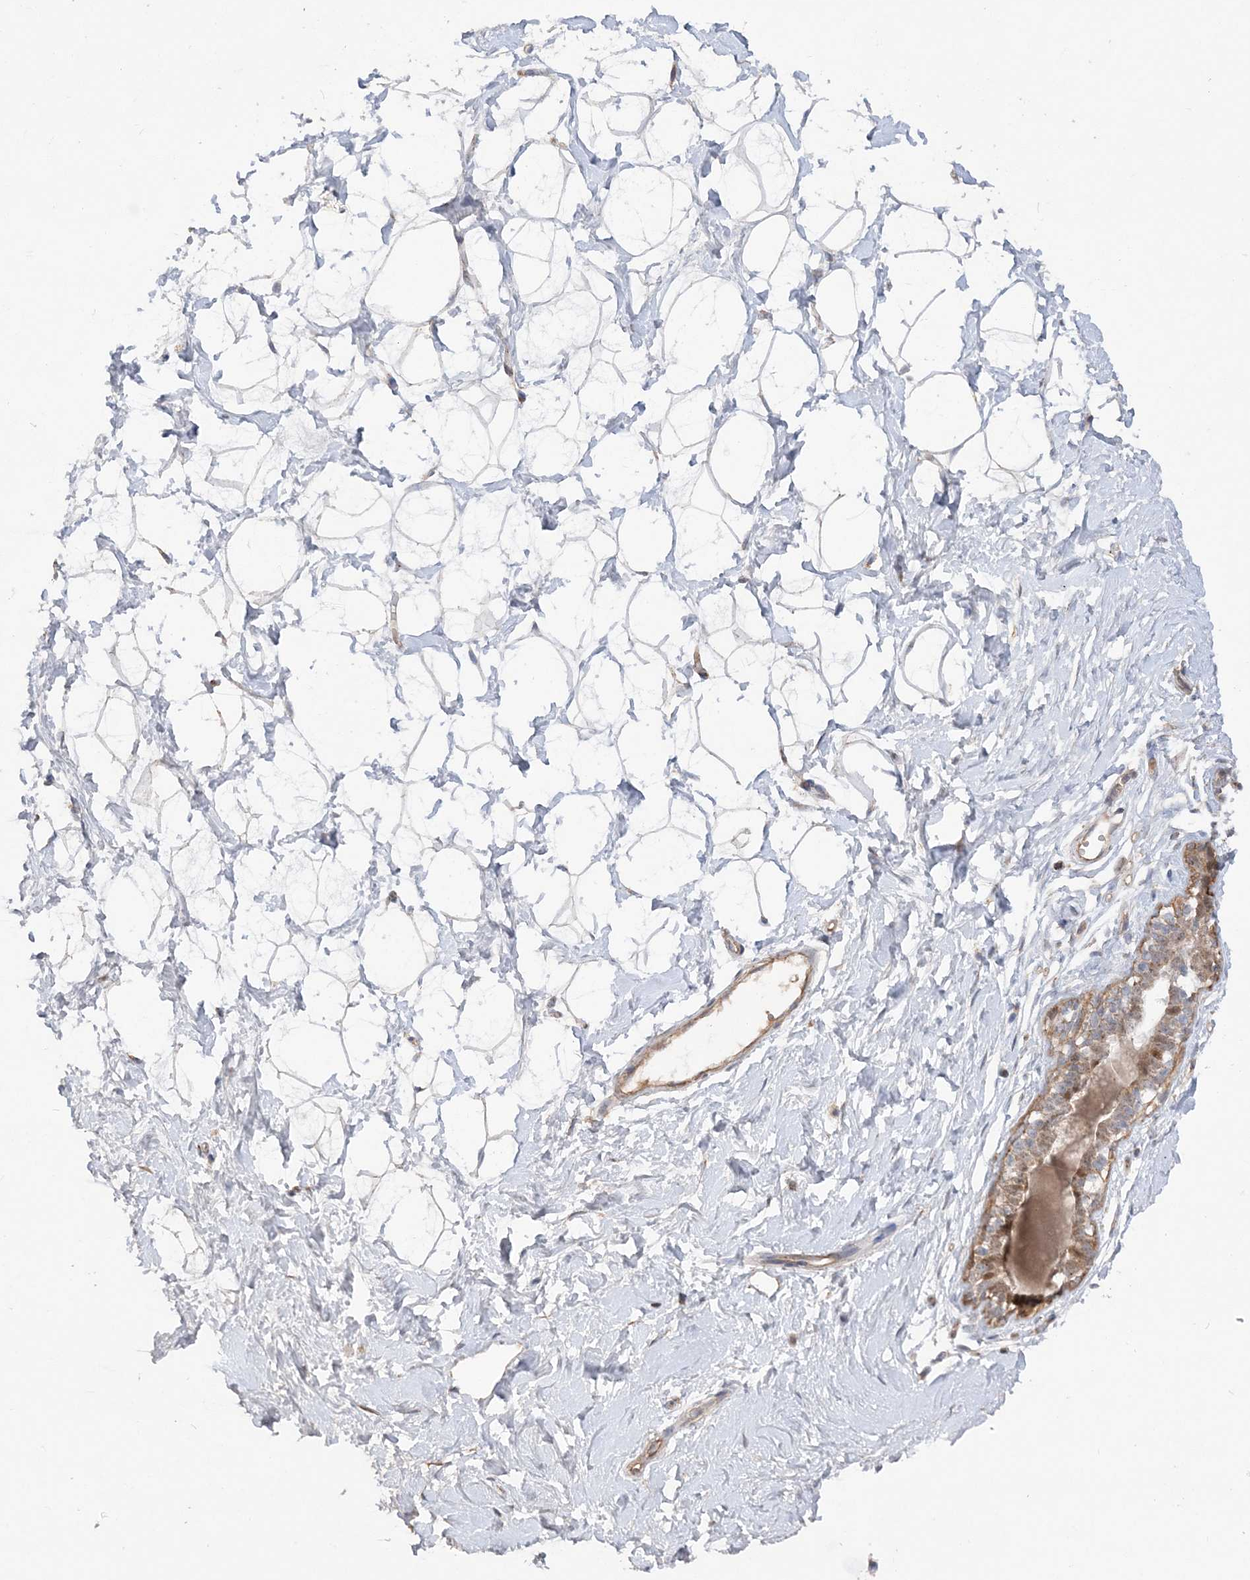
{"staining": {"intensity": "negative", "quantity": "none", "location": "none"}, "tissue": "breast", "cell_type": "Adipocytes", "image_type": "normal", "snomed": [{"axis": "morphology", "description": "Normal tissue, NOS"}, {"axis": "morphology", "description": "Adenoma, NOS"}, {"axis": "topography", "description": "Breast"}], "caption": "Breast was stained to show a protein in brown. There is no significant expression in adipocytes. Nuclei are stained in blue.", "gene": "SCLT1", "patient": {"sex": "female", "age": 23}}